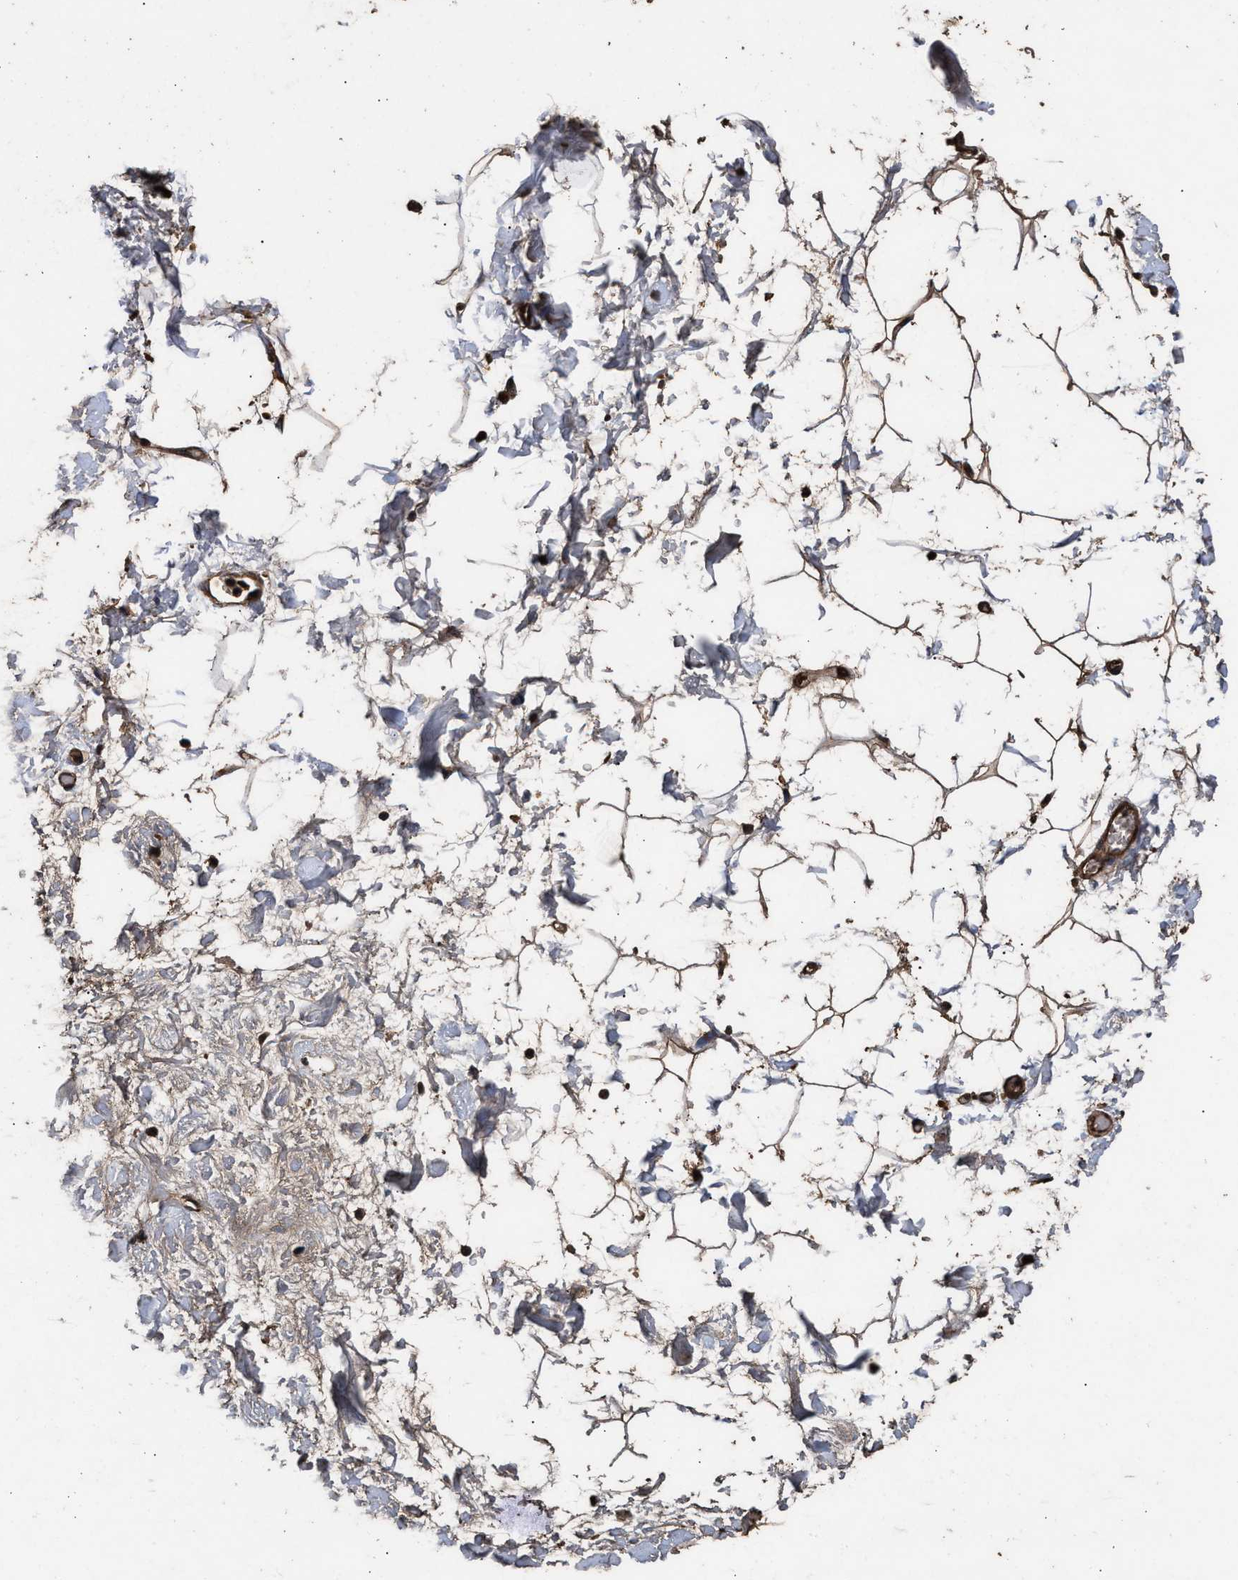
{"staining": {"intensity": "strong", "quantity": ">75%", "location": "cytoplasmic/membranous"}, "tissue": "adipose tissue", "cell_type": "Adipocytes", "image_type": "normal", "snomed": [{"axis": "morphology", "description": "Normal tissue, NOS"}, {"axis": "topography", "description": "Soft tissue"}], "caption": "This image reveals benign adipose tissue stained with immunohistochemistry (IHC) to label a protein in brown. The cytoplasmic/membranous of adipocytes show strong positivity for the protein. Nuclei are counter-stained blue.", "gene": "ENSG00000286112", "patient": {"sex": "male", "age": 72}}